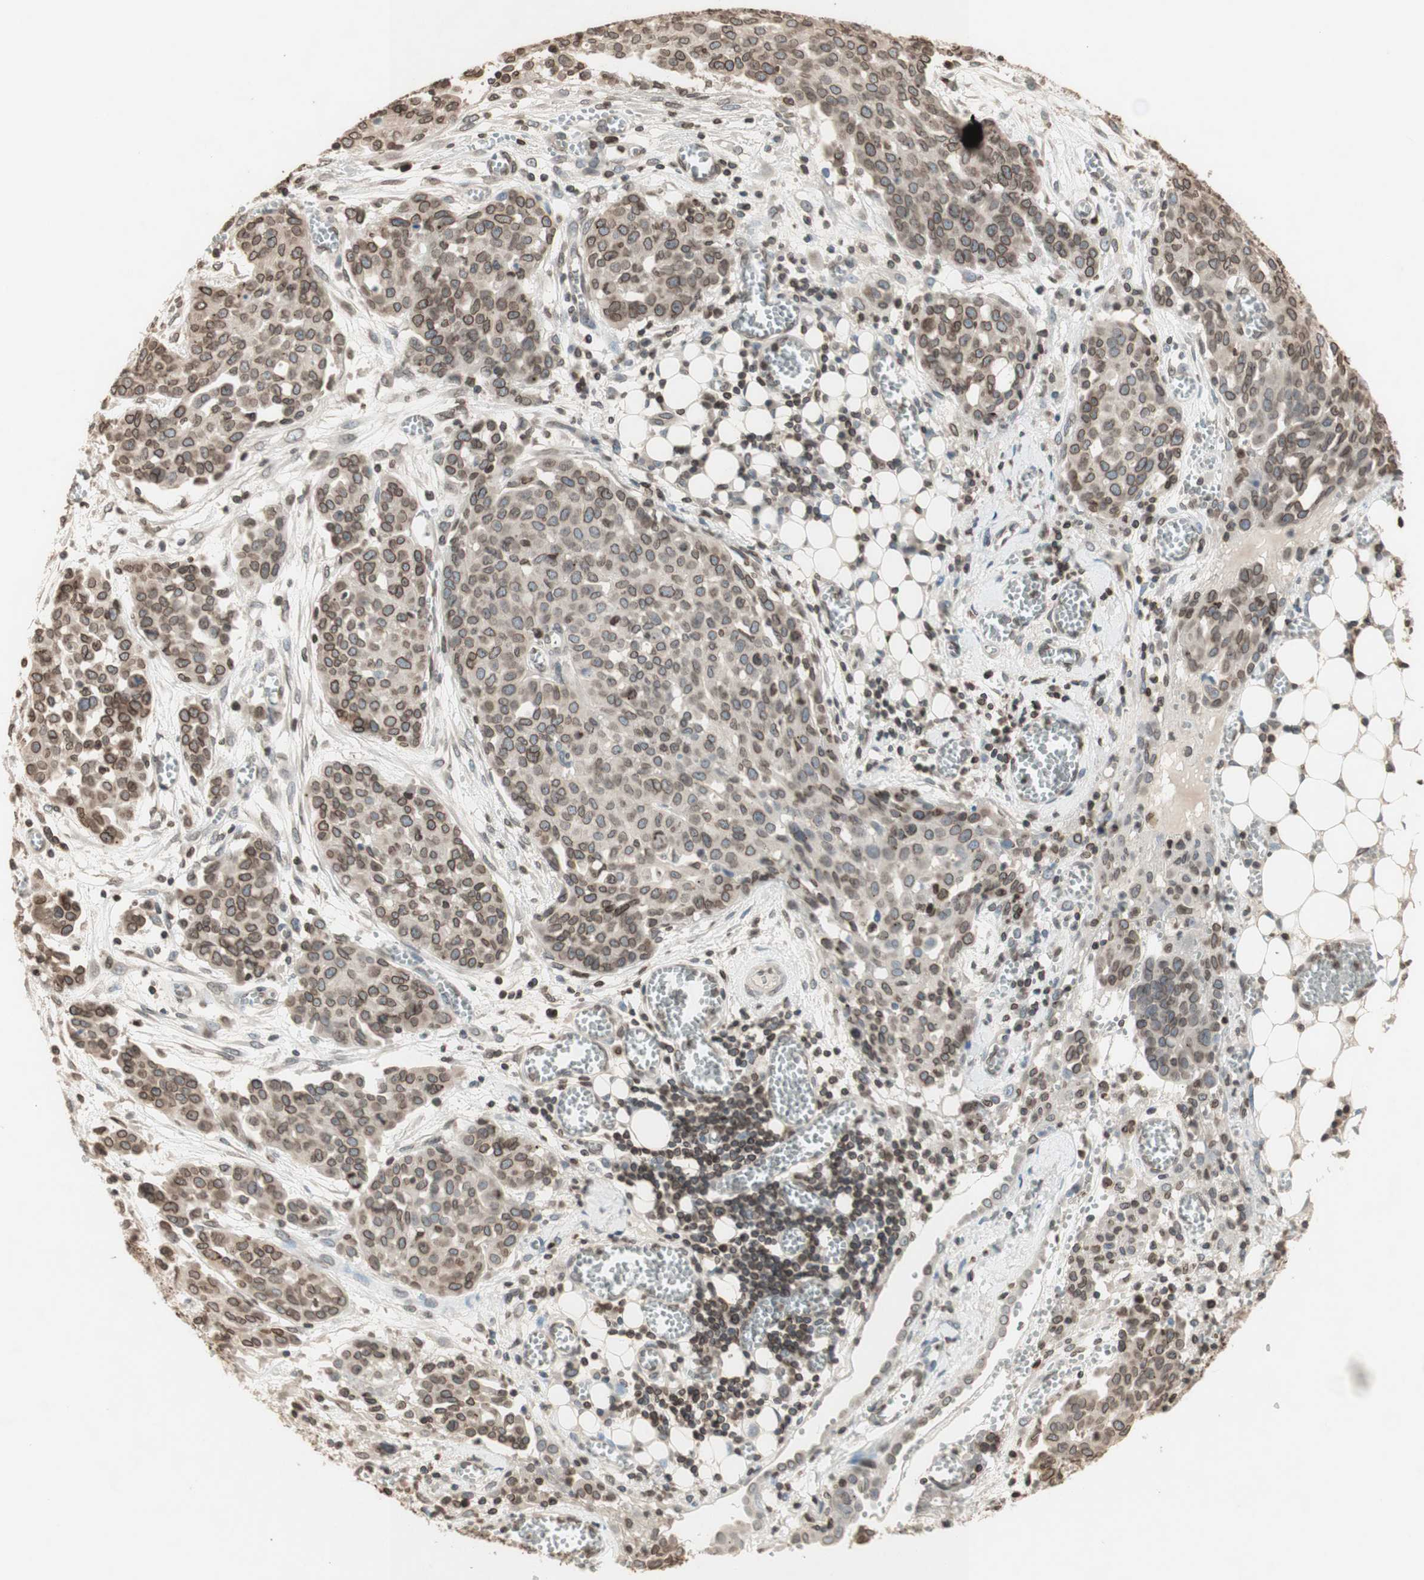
{"staining": {"intensity": "moderate", "quantity": ">75%", "location": "cytoplasmic/membranous,nuclear"}, "tissue": "ovarian cancer", "cell_type": "Tumor cells", "image_type": "cancer", "snomed": [{"axis": "morphology", "description": "Cystadenocarcinoma, serous, NOS"}, {"axis": "topography", "description": "Soft tissue"}, {"axis": "topography", "description": "Ovary"}], "caption": "High-power microscopy captured an immunohistochemistry (IHC) histopathology image of ovarian cancer, revealing moderate cytoplasmic/membranous and nuclear positivity in approximately >75% of tumor cells.", "gene": "TMPO", "patient": {"sex": "female", "age": 57}}